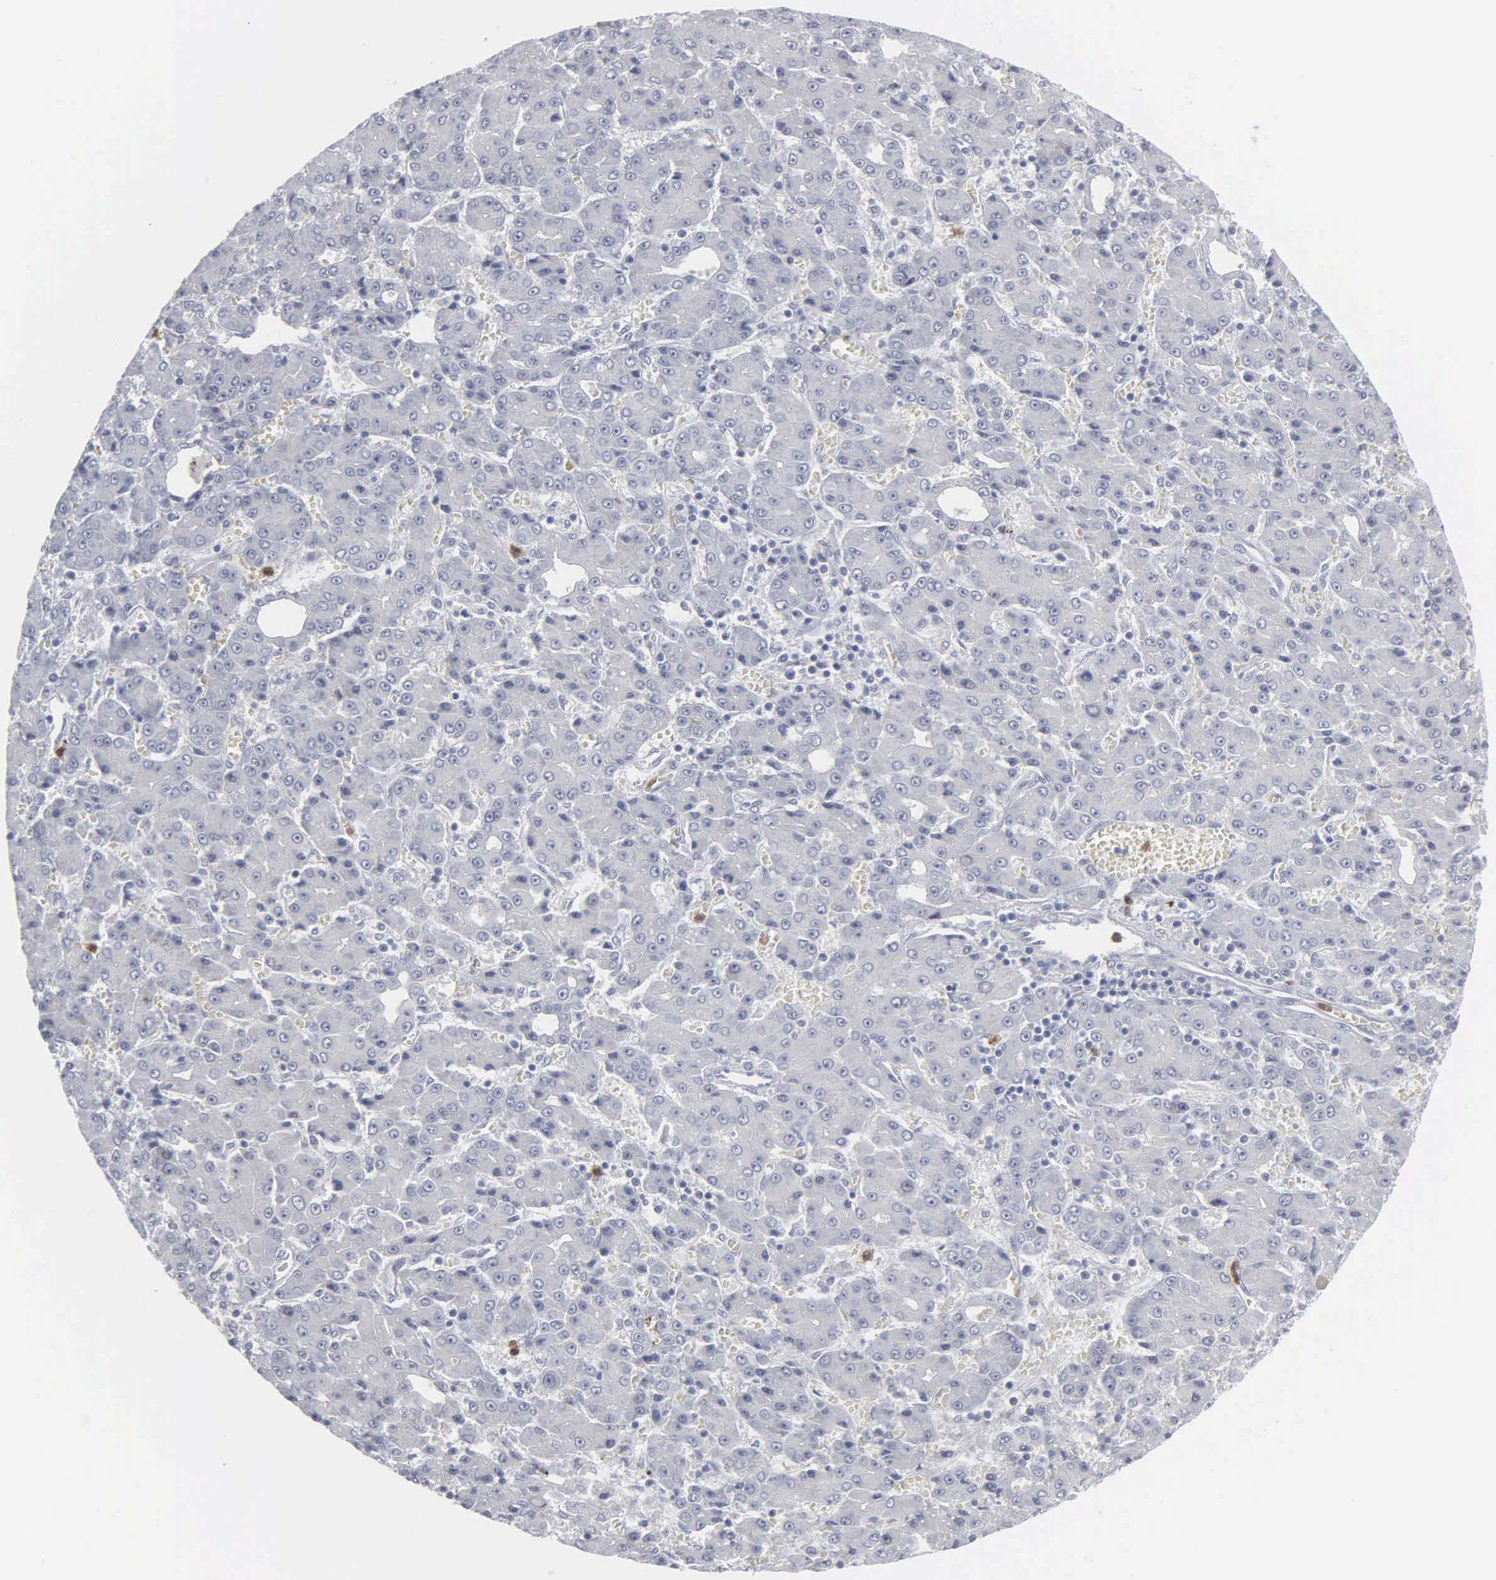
{"staining": {"intensity": "negative", "quantity": "none", "location": "none"}, "tissue": "liver cancer", "cell_type": "Tumor cells", "image_type": "cancer", "snomed": [{"axis": "morphology", "description": "Carcinoma, Hepatocellular, NOS"}, {"axis": "topography", "description": "Liver"}], "caption": "A high-resolution micrograph shows IHC staining of liver cancer (hepatocellular carcinoma), which shows no significant staining in tumor cells.", "gene": "SPIN3", "patient": {"sex": "male", "age": 69}}